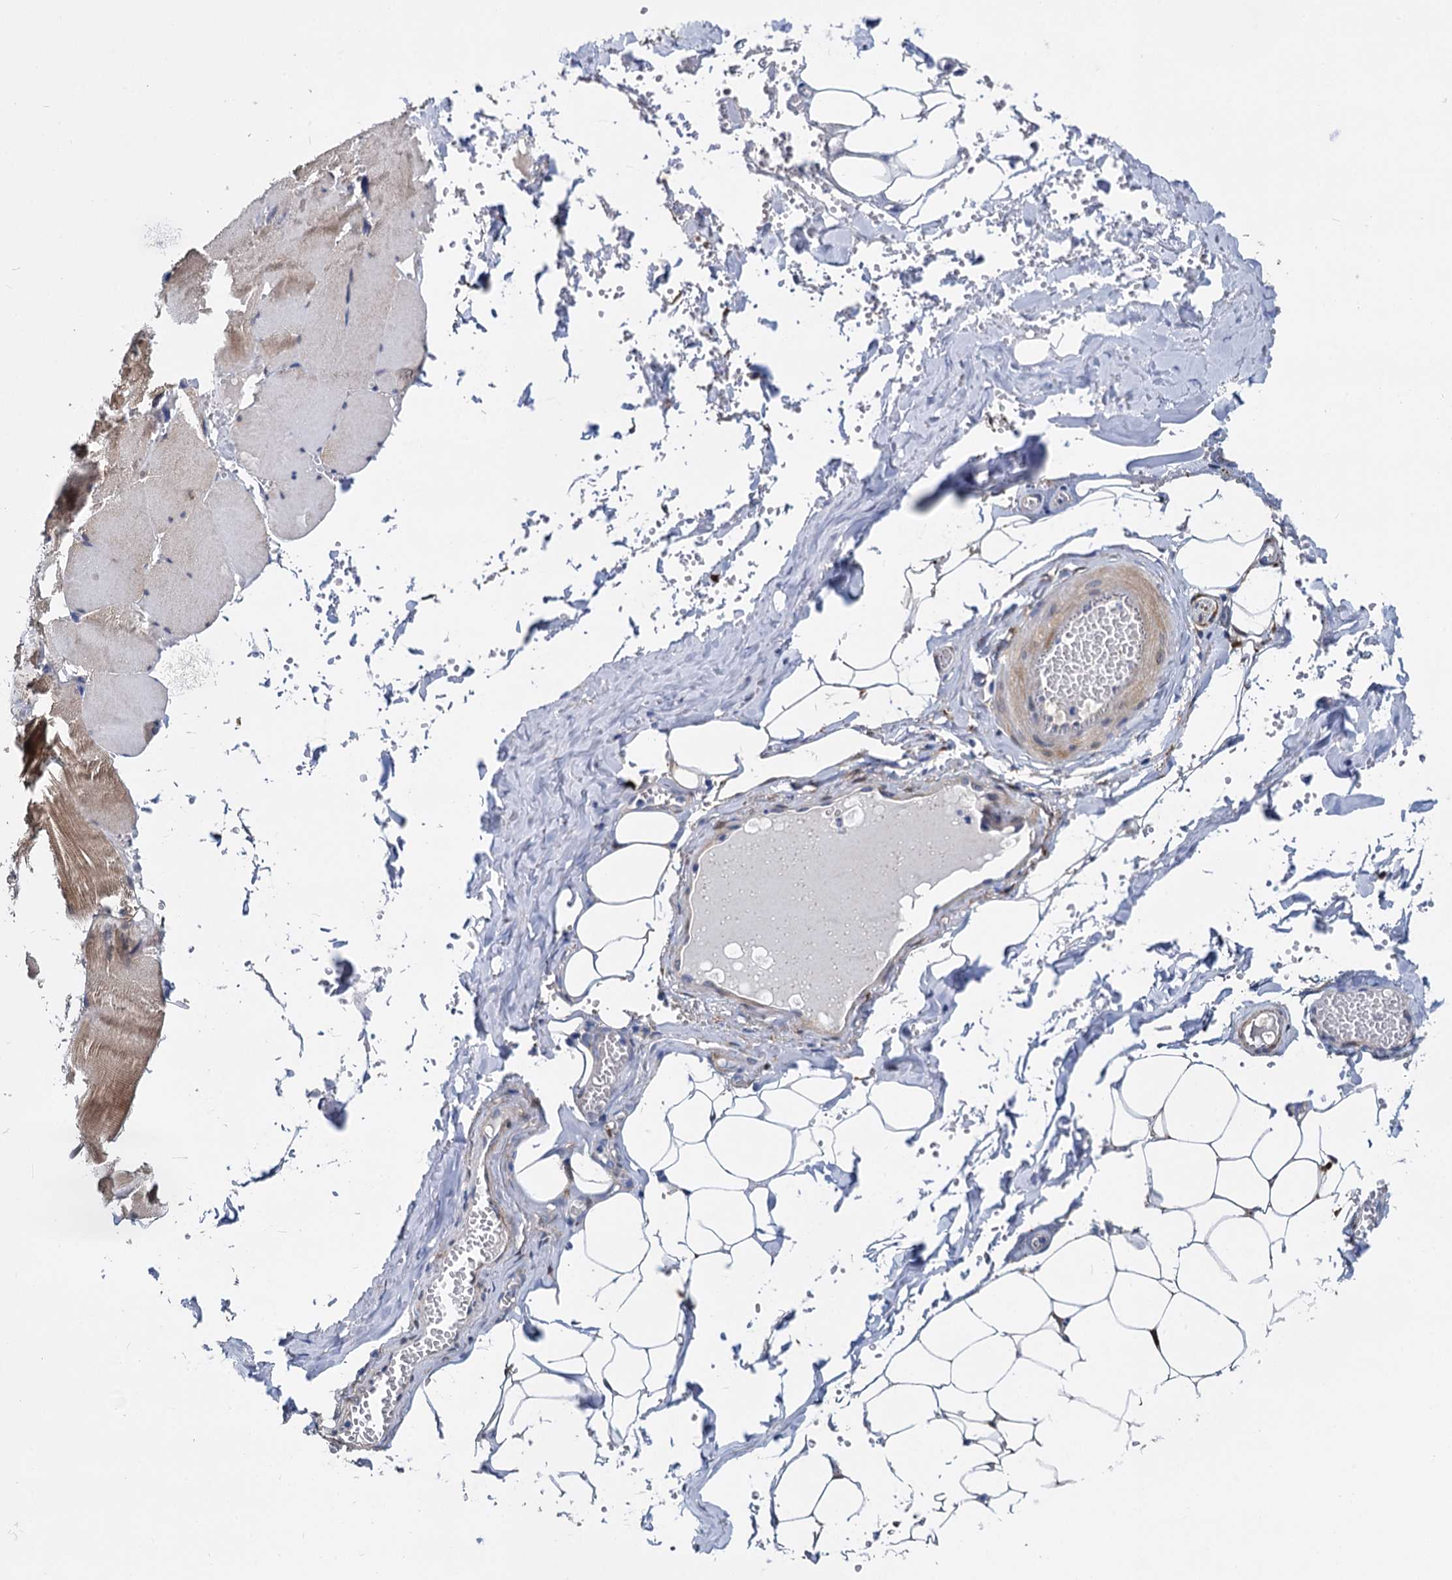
{"staining": {"intensity": "negative", "quantity": "none", "location": "none"}, "tissue": "adipose tissue", "cell_type": "Adipocytes", "image_type": "normal", "snomed": [{"axis": "morphology", "description": "Normal tissue, NOS"}, {"axis": "topography", "description": "Skeletal muscle"}, {"axis": "topography", "description": "Peripheral nerve tissue"}], "caption": "Immunohistochemistry histopathology image of unremarkable human adipose tissue stained for a protein (brown), which displays no positivity in adipocytes. (DAB IHC, high magnification).", "gene": "GSTM3", "patient": {"sex": "female", "age": 55}}